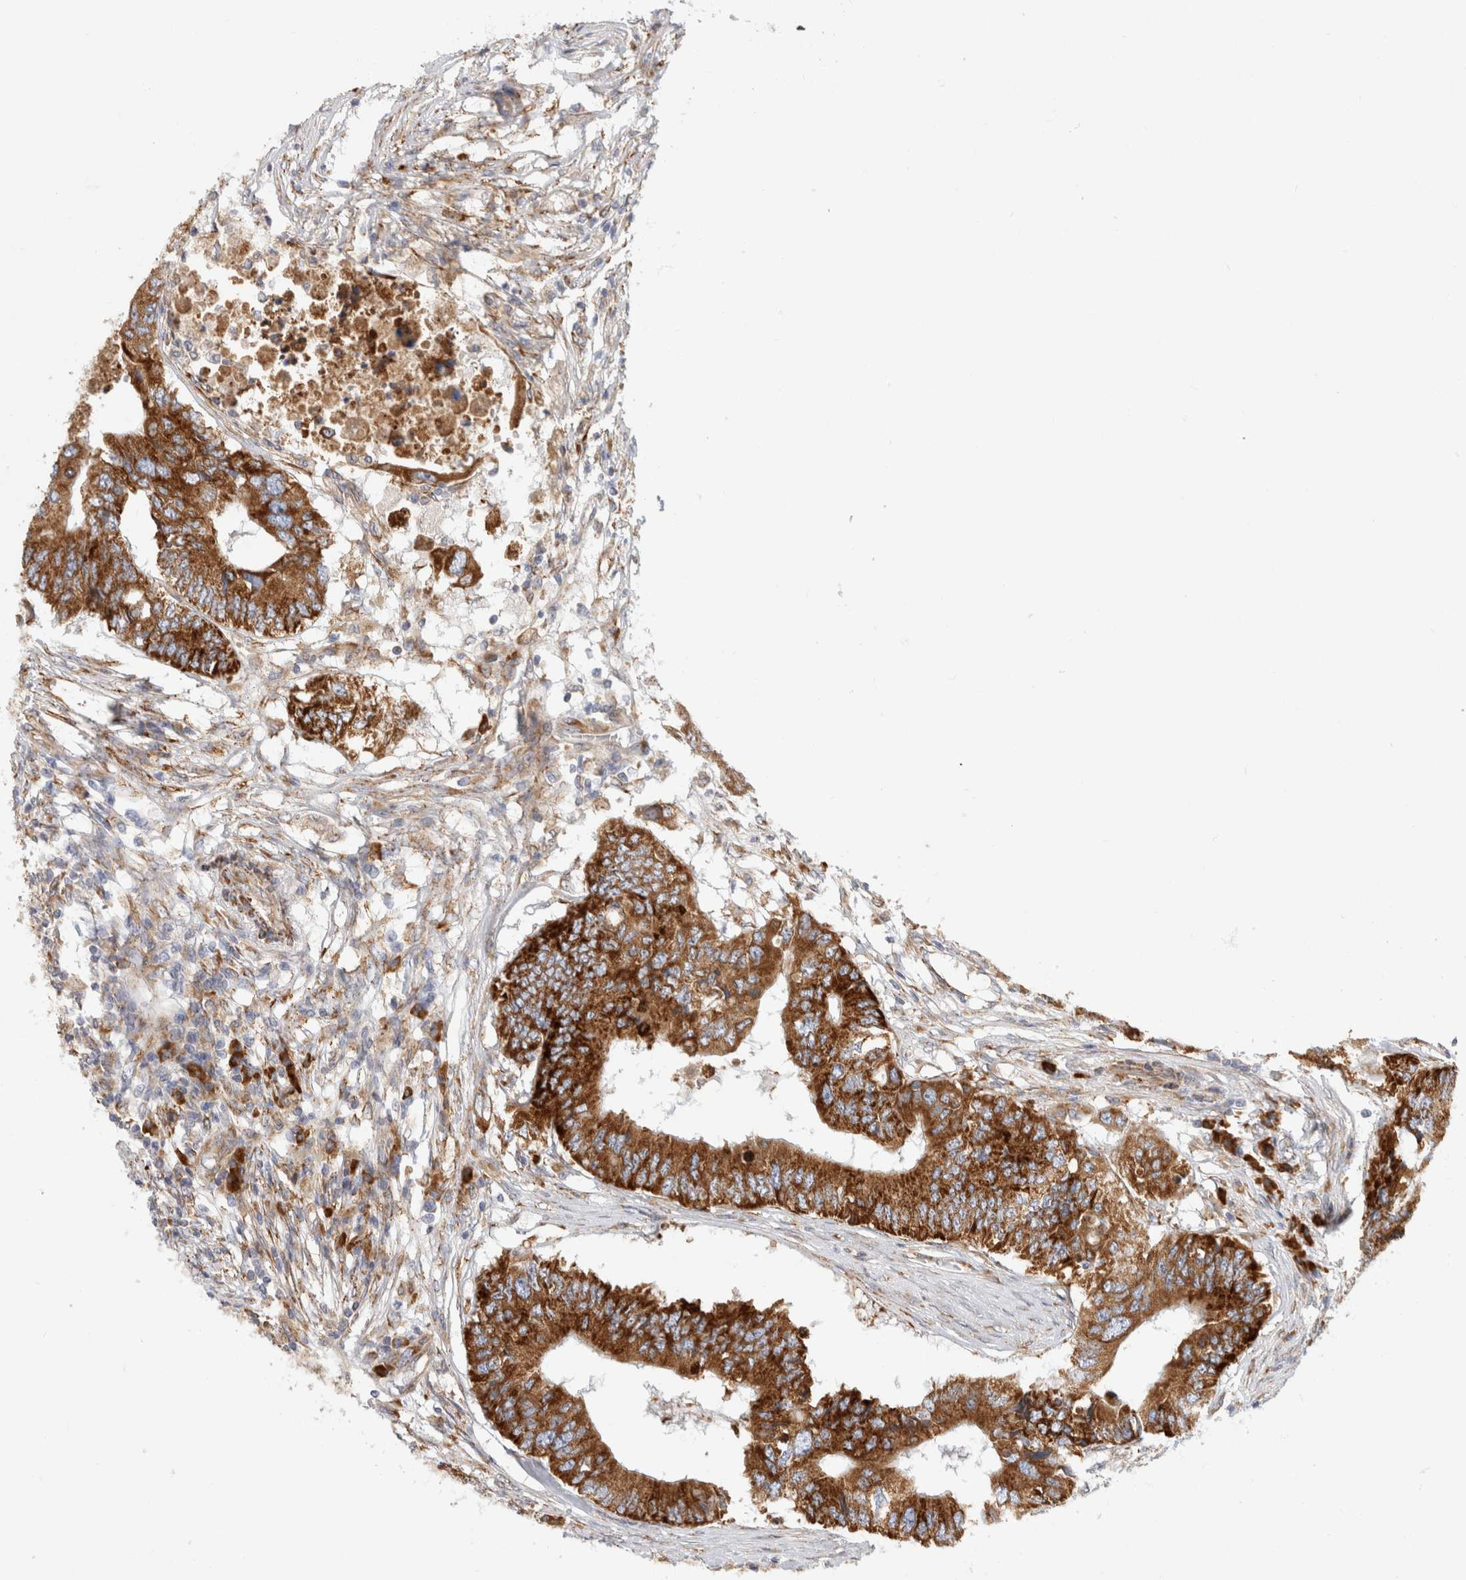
{"staining": {"intensity": "strong", "quantity": ">75%", "location": "cytoplasmic/membranous"}, "tissue": "colorectal cancer", "cell_type": "Tumor cells", "image_type": "cancer", "snomed": [{"axis": "morphology", "description": "Adenocarcinoma, NOS"}, {"axis": "topography", "description": "Colon"}], "caption": "Colorectal cancer (adenocarcinoma) tissue displays strong cytoplasmic/membranous staining in approximately >75% of tumor cells, visualized by immunohistochemistry. (IHC, brightfield microscopy, high magnification).", "gene": "RPN2", "patient": {"sex": "male", "age": 71}}